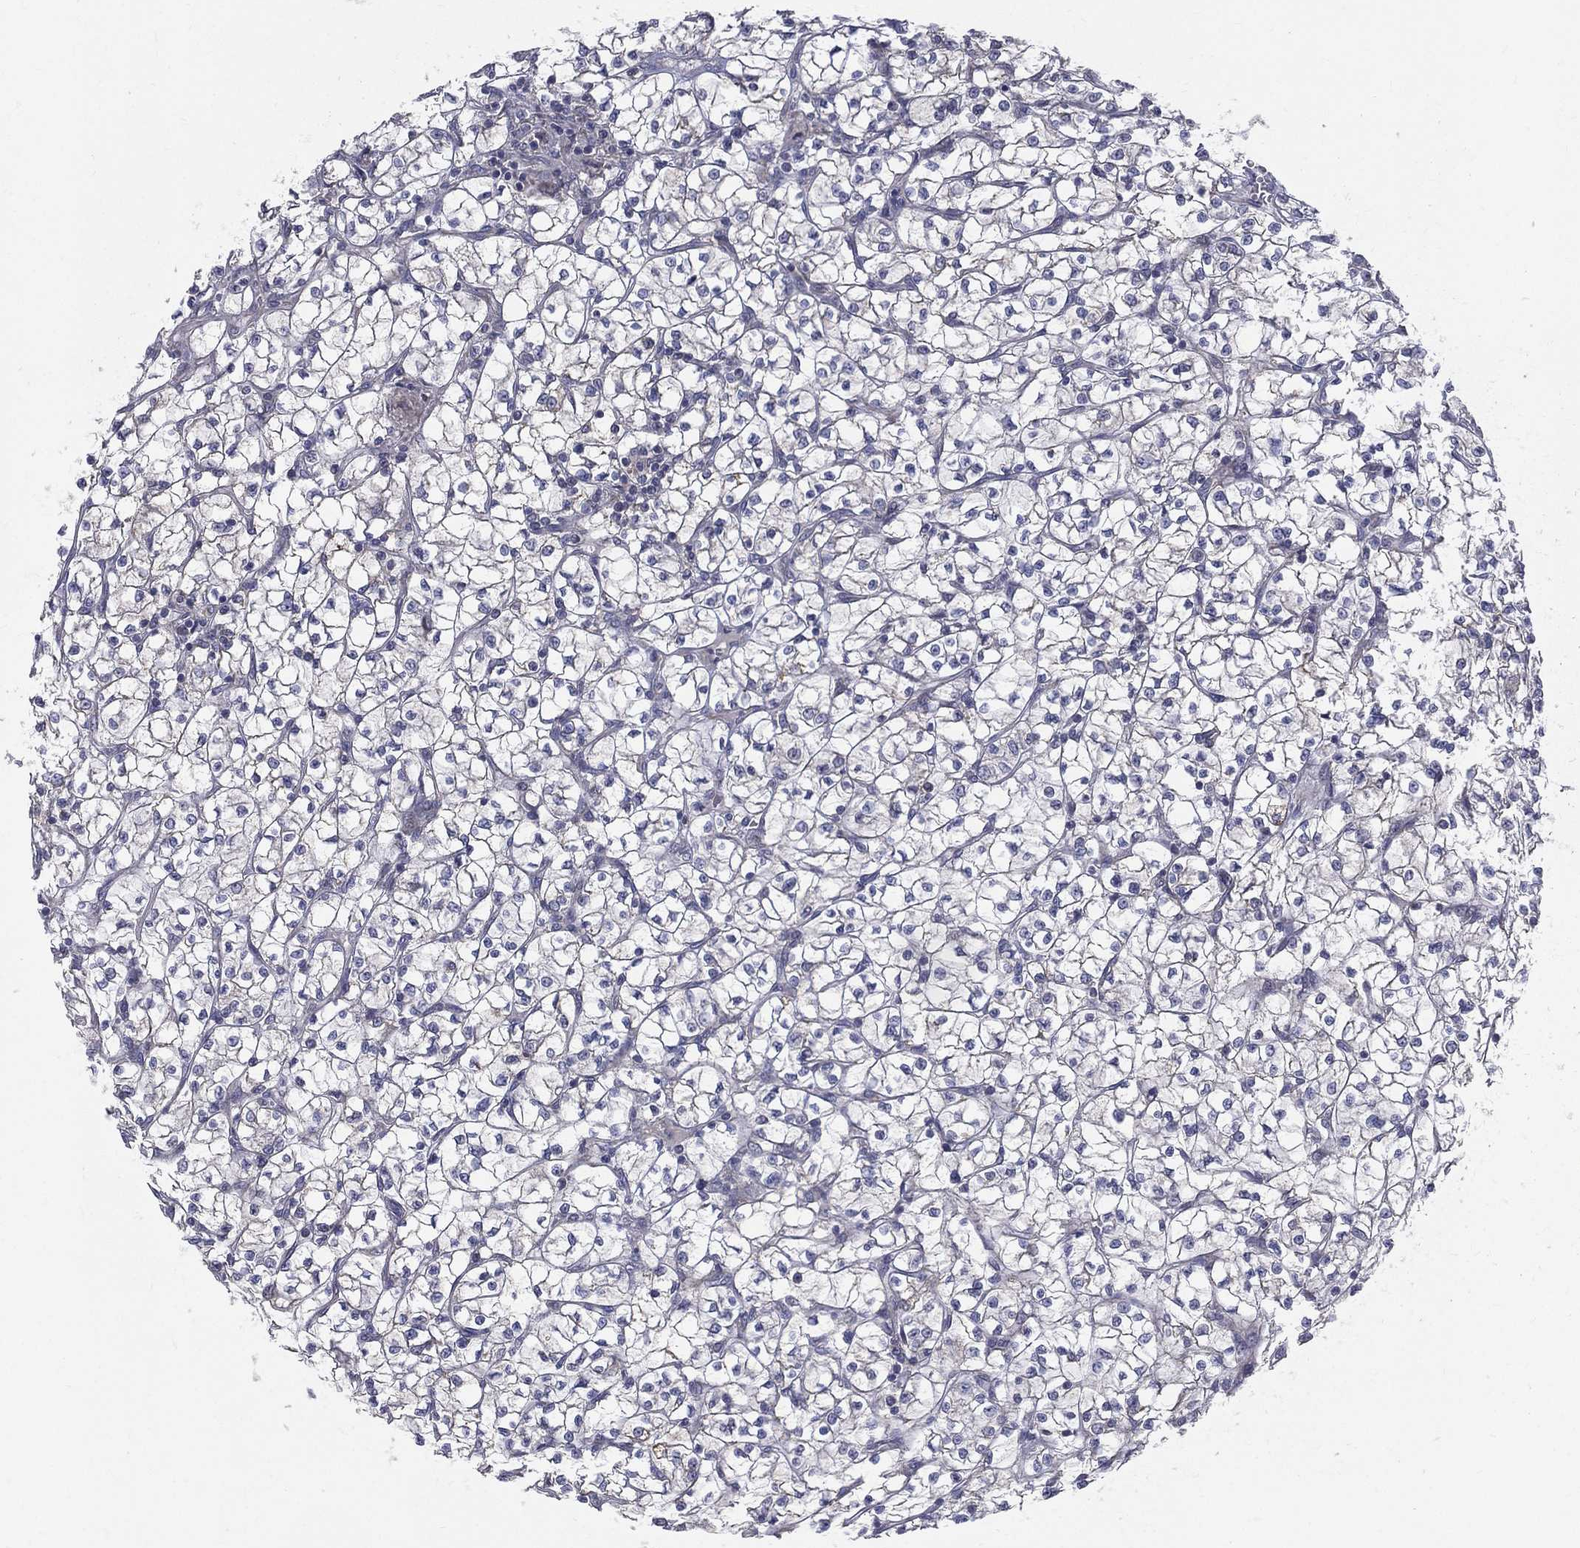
{"staining": {"intensity": "negative", "quantity": "none", "location": "none"}, "tissue": "renal cancer", "cell_type": "Tumor cells", "image_type": "cancer", "snomed": [{"axis": "morphology", "description": "Adenocarcinoma, NOS"}, {"axis": "topography", "description": "Kidney"}], "caption": "The immunohistochemistry (IHC) histopathology image has no significant positivity in tumor cells of adenocarcinoma (renal) tissue.", "gene": "POMZP3", "patient": {"sex": "female", "age": 64}}